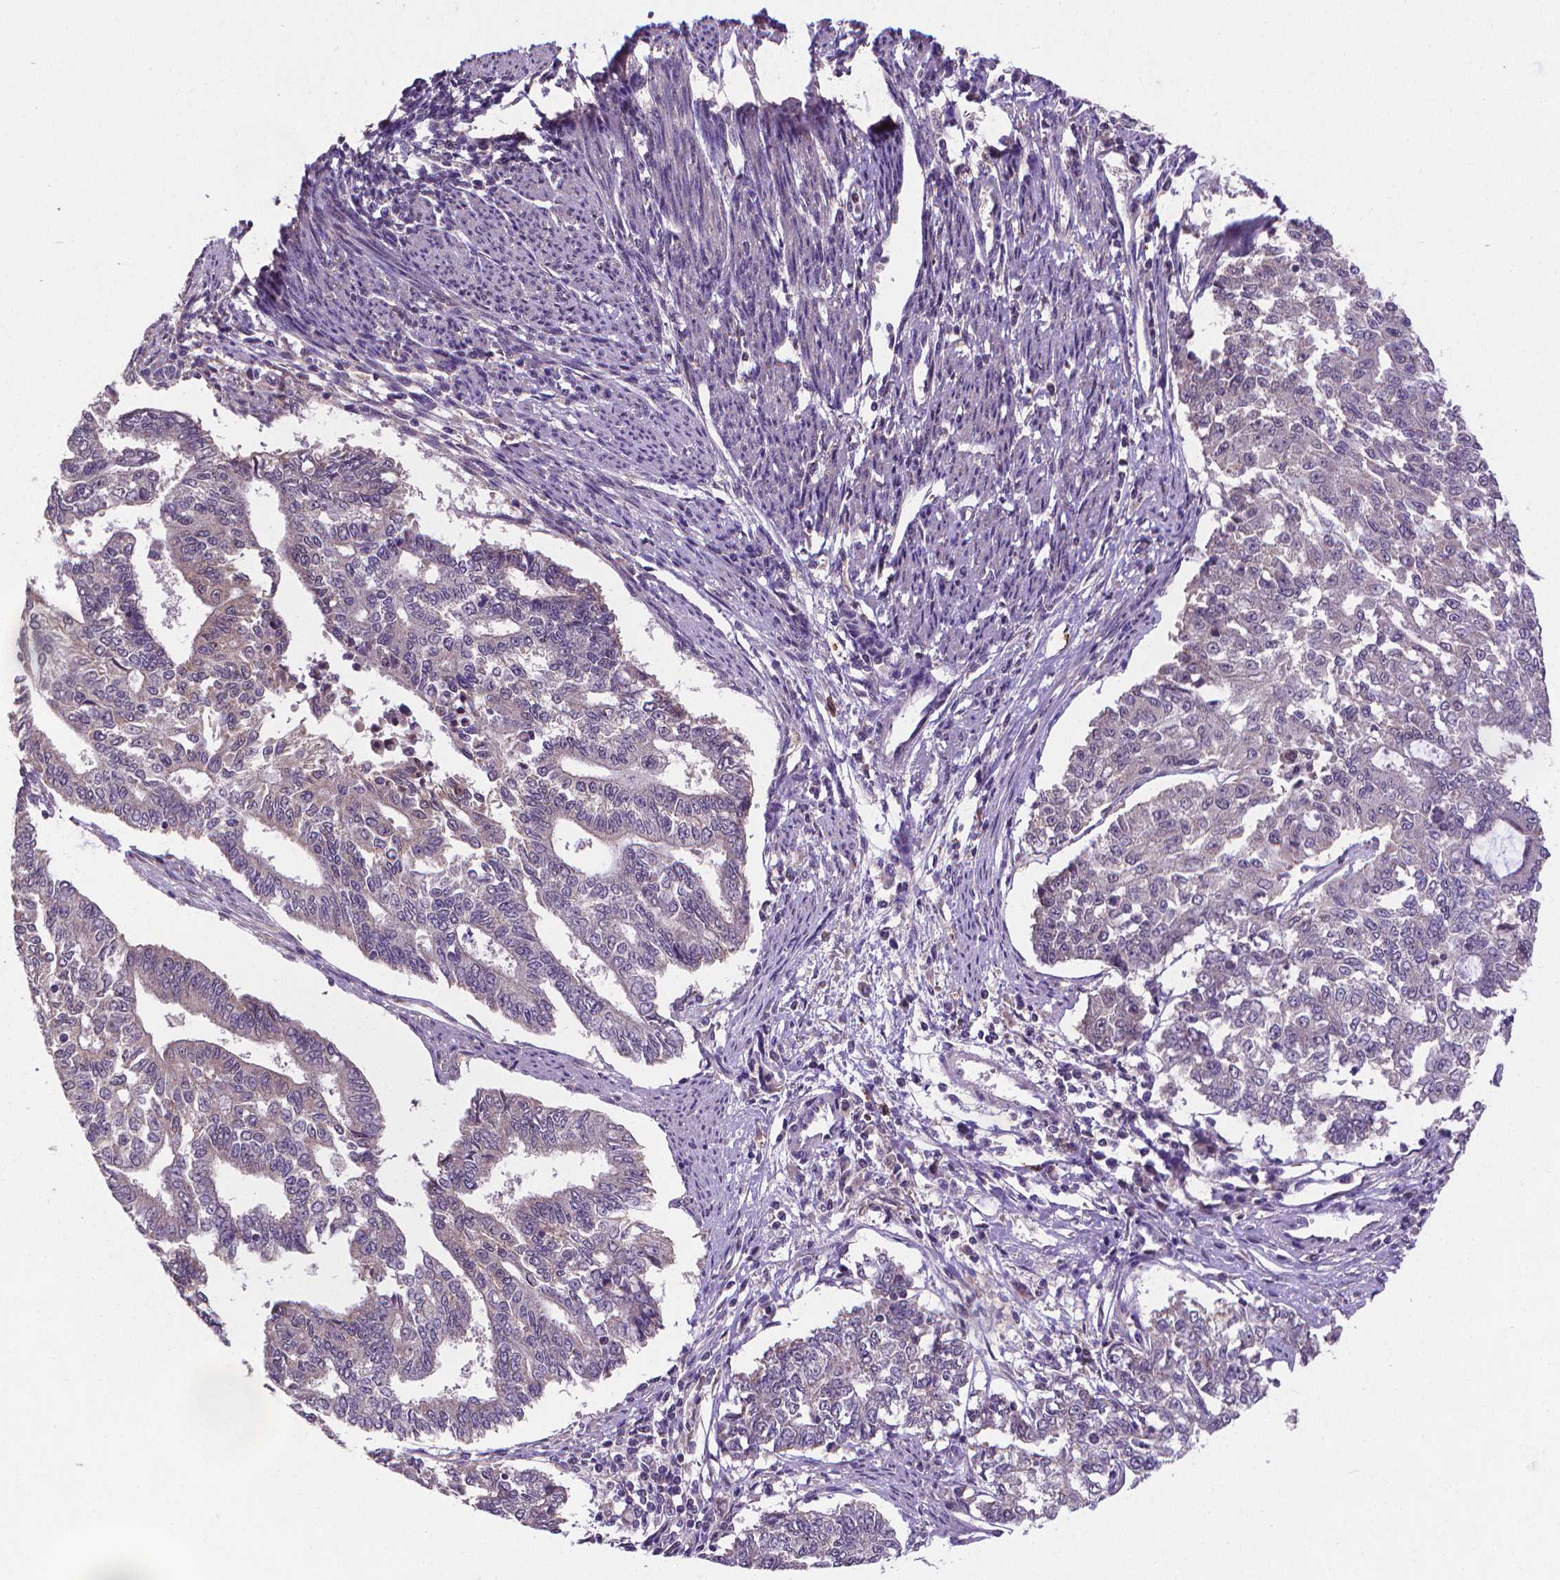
{"staining": {"intensity": "negative", "quantity": "none", "location": "none"}, "tissue": "endometrial cancer", "cell_type": "Tumor cells", "image_type": "cancer", "snomed": [{"axis": "morphology", "description": "Adenocarcinoma, NOS"}, {"axis": "topography", "description": "Uterus"}], "caption": "Immunohistochemistry image of neoplastic tissue: endometrial adenocarcinoma stained with DAB displays no significant protein staining in tumor cells.", "gene": "GPR63", "patient": {"sex": "female", "age": 59}}